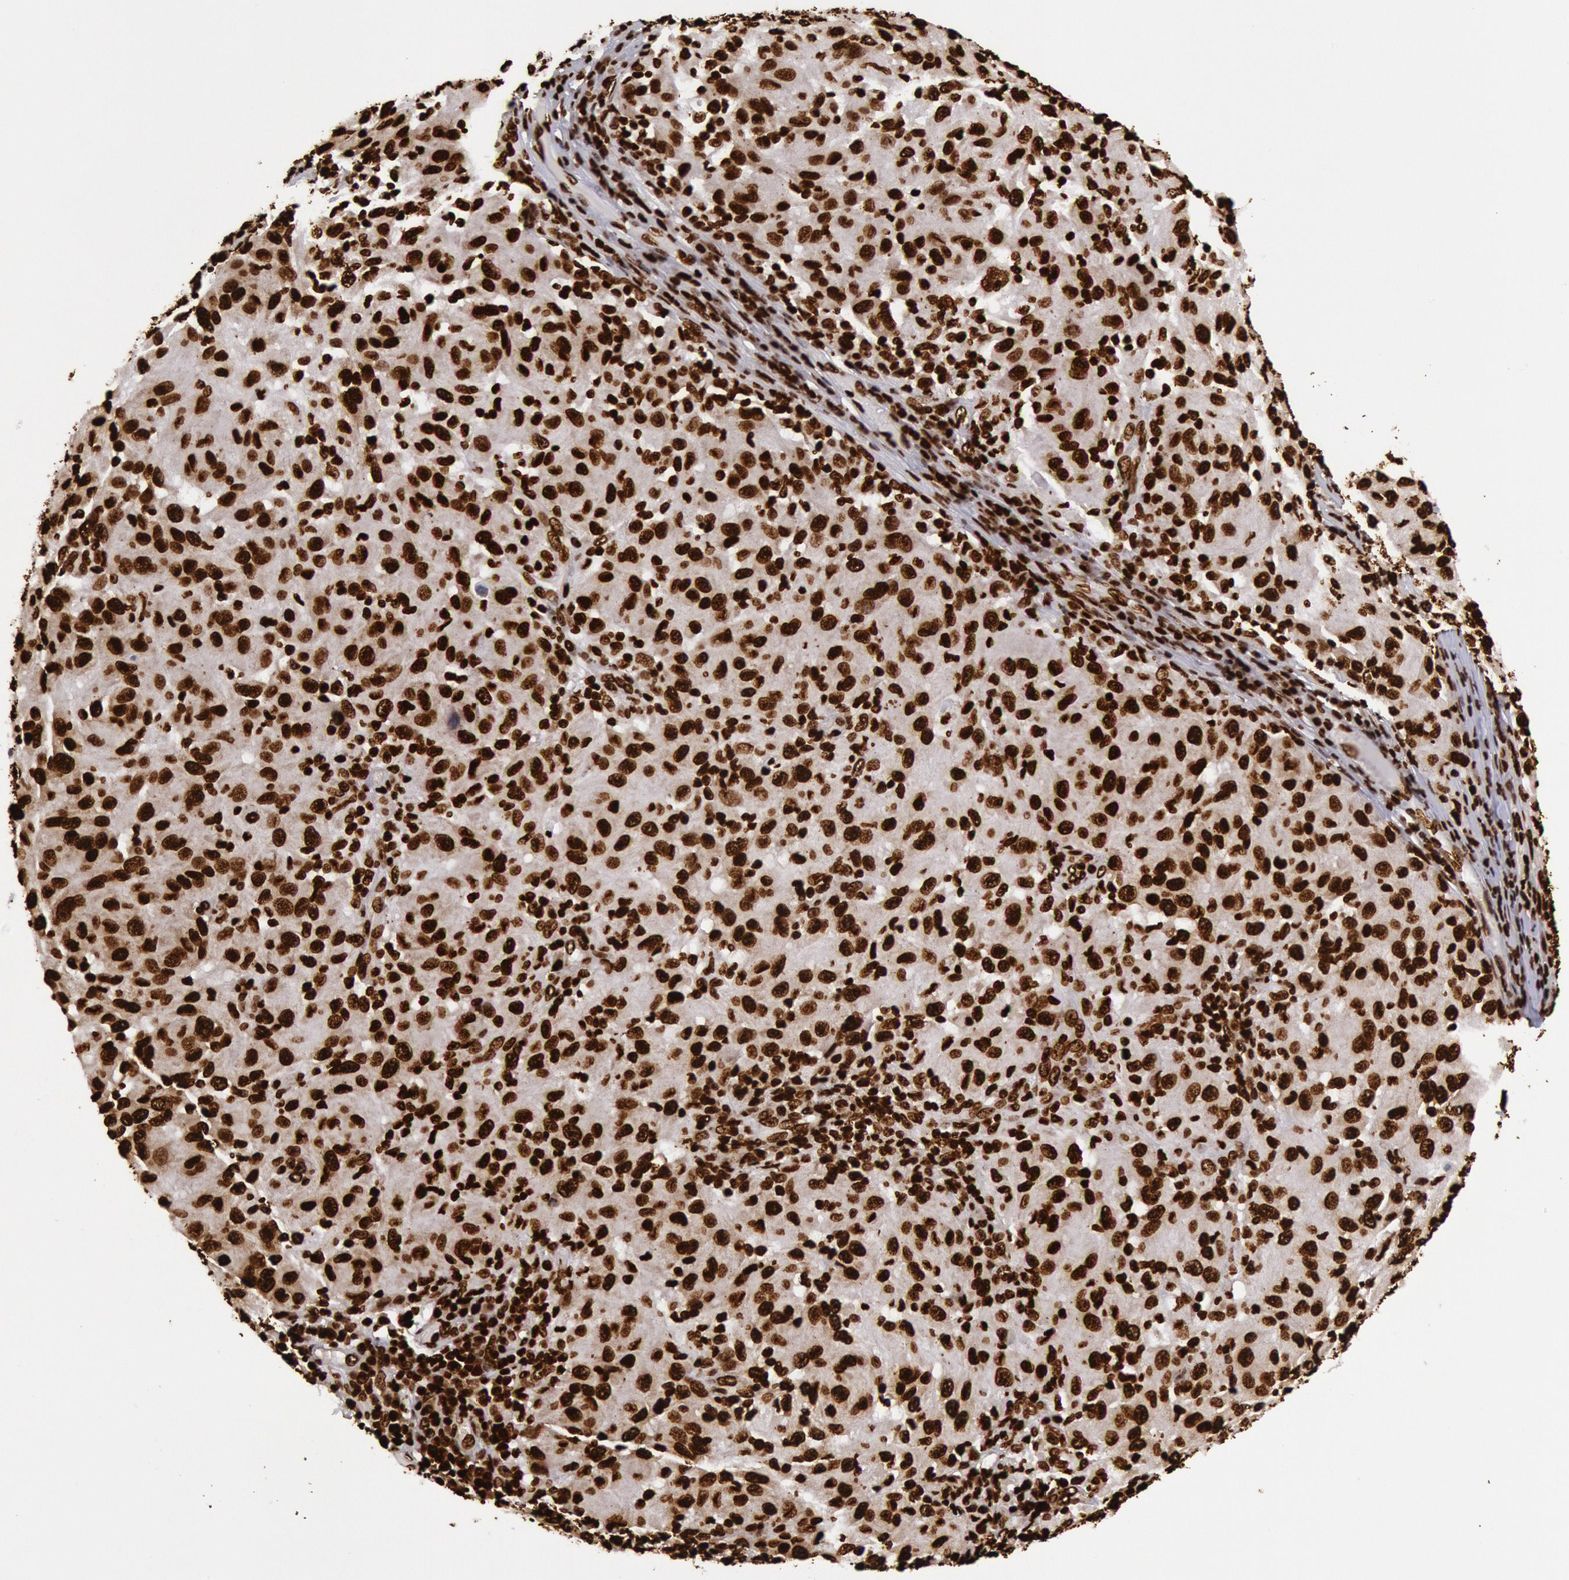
{"staining": {"intensity": "strong", "quantity": ">75%", "location": "nuclear"}, "tissue": "melanoma", "cell_type": "Tumor cells", "image_type": "cancer", "snomed": [{"axis": "morphology", "description": "Malignant melanoma, NOS"}, {"axis": "topography", "description": "Skin"}], "caption": "IHC of human melanoma reveals high levels of strong nuclear positivity in approximately >75% of tumor cells.", "gene": "H3-4", "patient": {"sex": "female", "age": 77}}